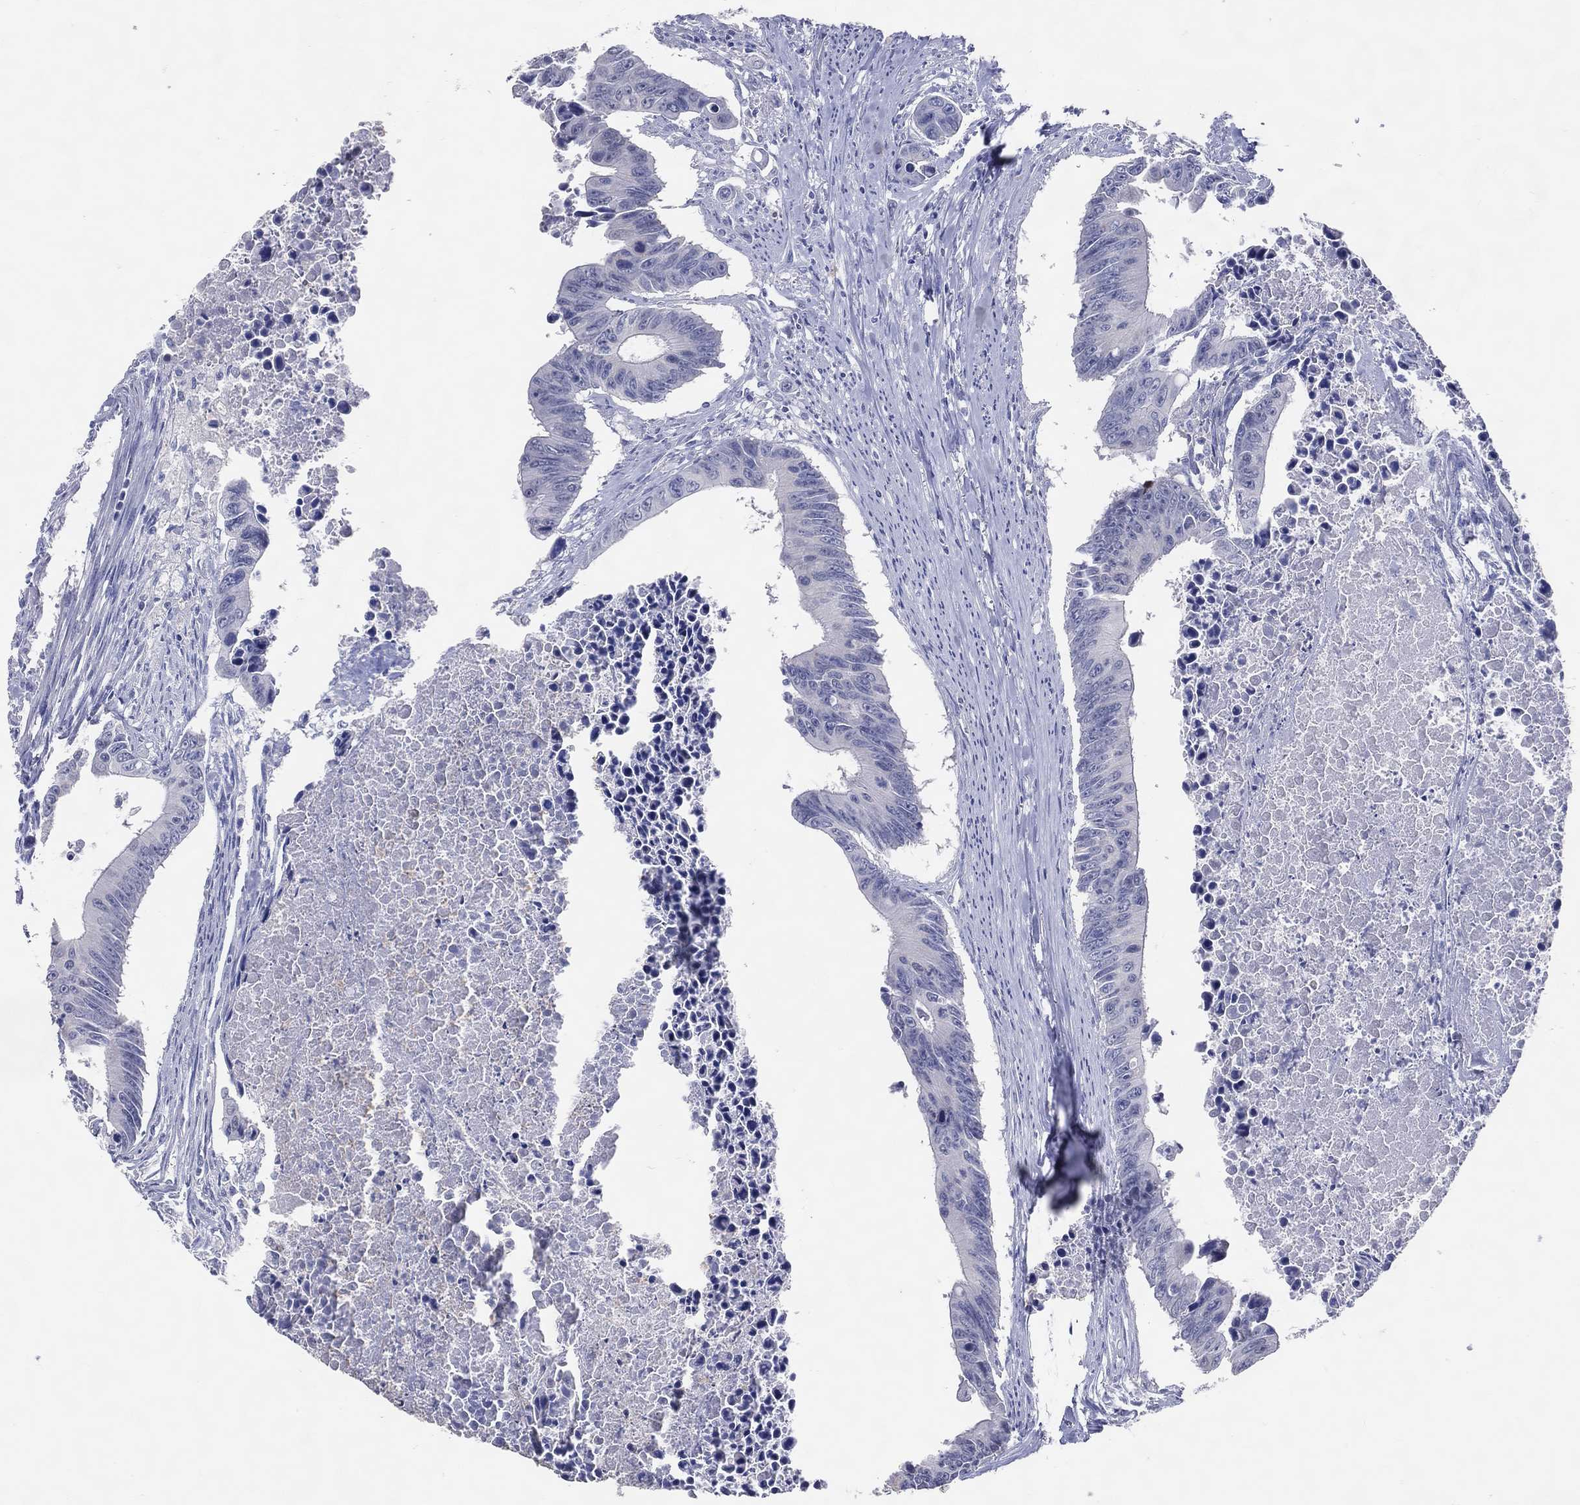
{"staining": {"intensity": "negative", "quantity": "none", "location": "none"}, "tissue": "colorectal cancer", "cell_type": "Tumor cells", "image_type": "cancer", "snomed": [{"axis": "morphology", "description": "Adenocarcinoma, NOS"}, {"axis": "topography", "description": "Colon"}], "caption": "This is an immunohistochemistry (IHC) micrograph of colorectal cancer (adenocarcinoma). There is no positivity in tumor cells.", "gene": "DNAH6", "patient": {"sex": "female", "age": 87}}